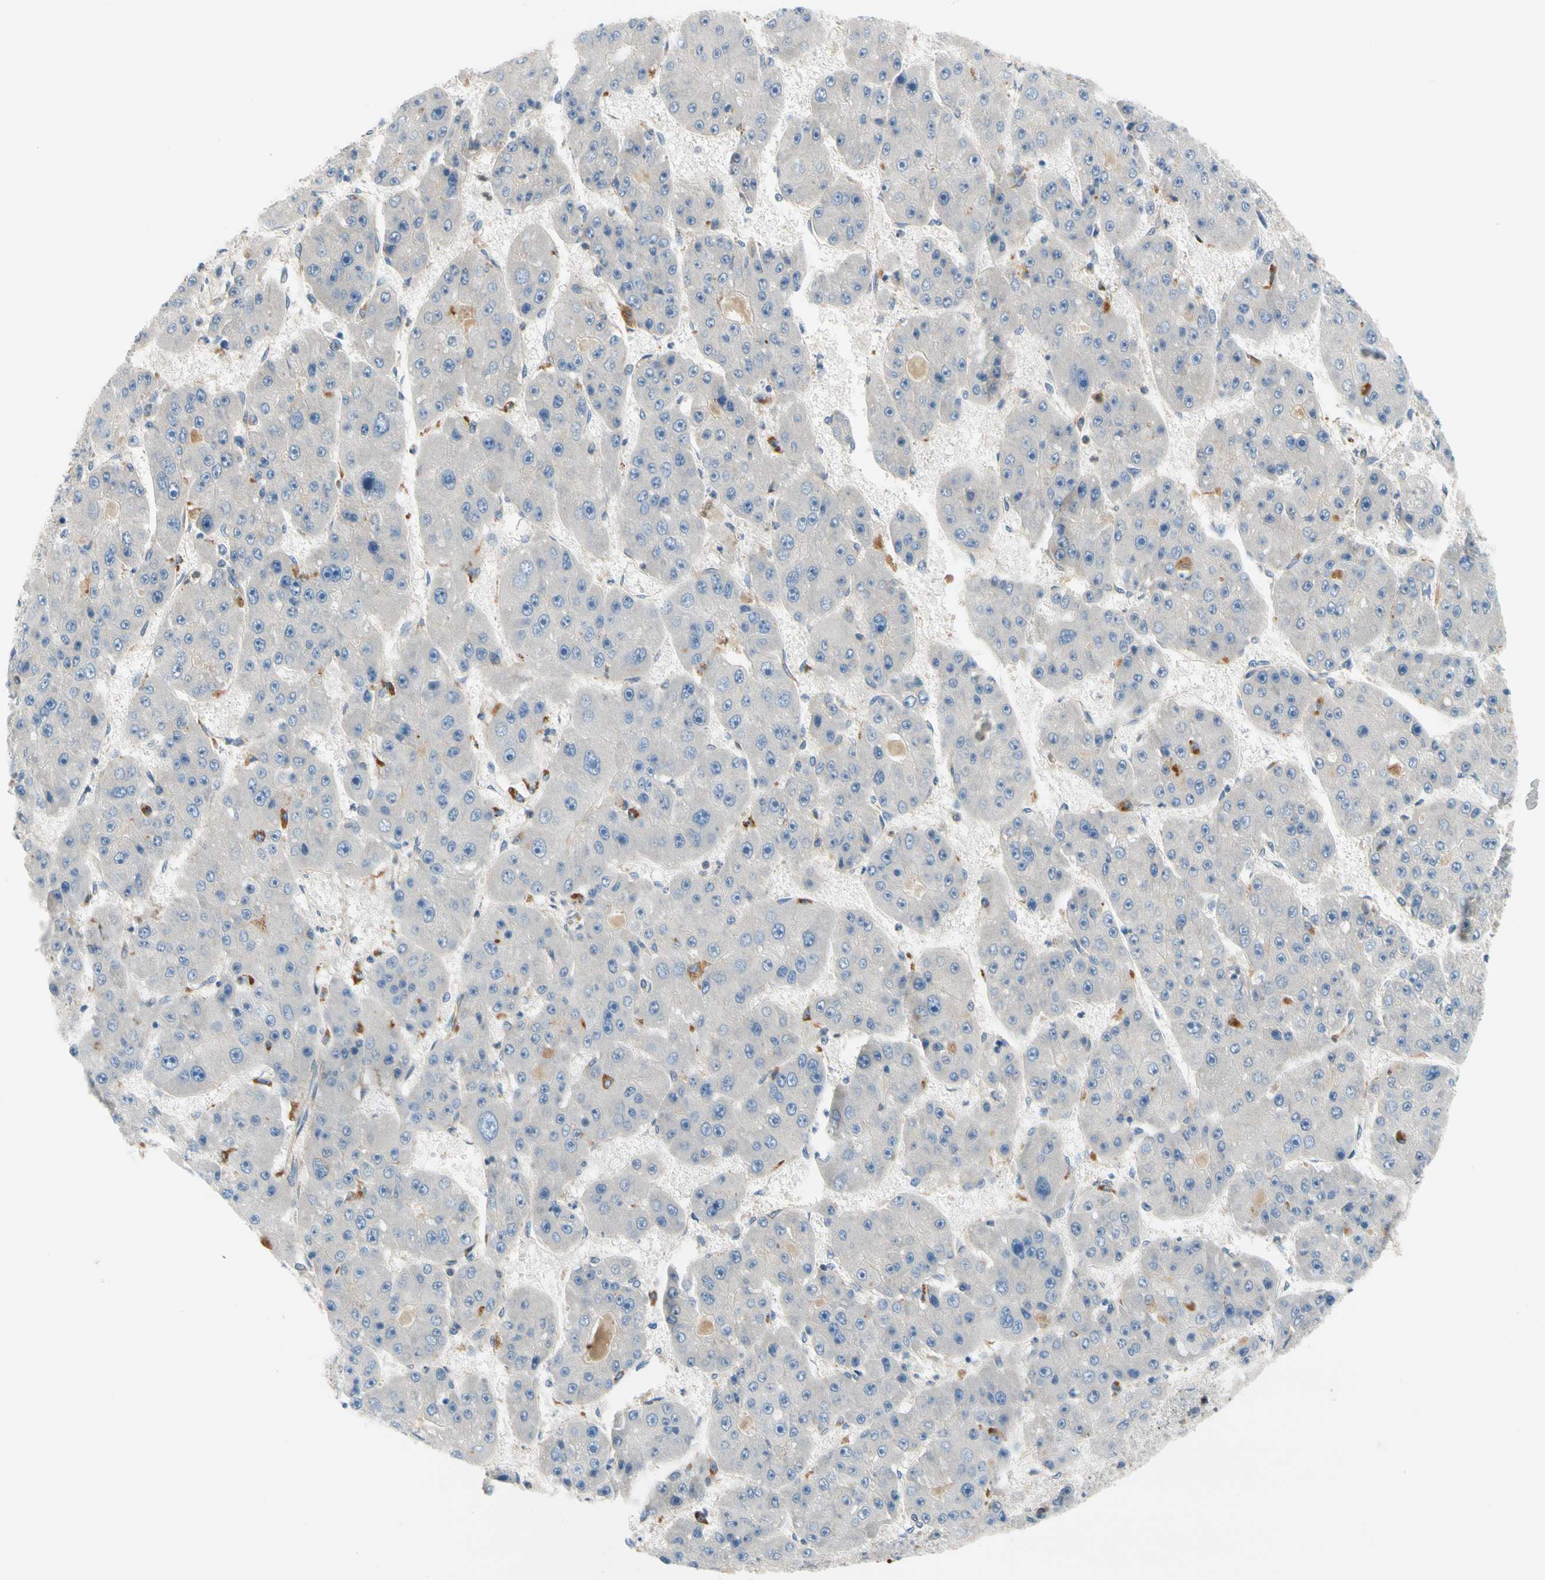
{"staining": {"intensity": "negative", "quantity": "none", "location": "none"}, "tissue": "liver cancer", "cell_type": "Tumor cells", "image_type": "cancer", "snomed": [{"axis": "morphology", "description": "Carcinoma, Hepatocellular, NOS"}, {"axis": "topography", "description": "Liver"}], "caption": "Immunohistochemical staining of human hepatocellular carcinoma (liver) demonstrates no significant staining in tumor cells. The staining was performed using DAB to visualize the protein expression in brown, while the nuclei were stained in blue with hematoxylin (Magnification: 20x).", "gene": "ENTREP3", "patient": {"sex": "female", "age": 61}}